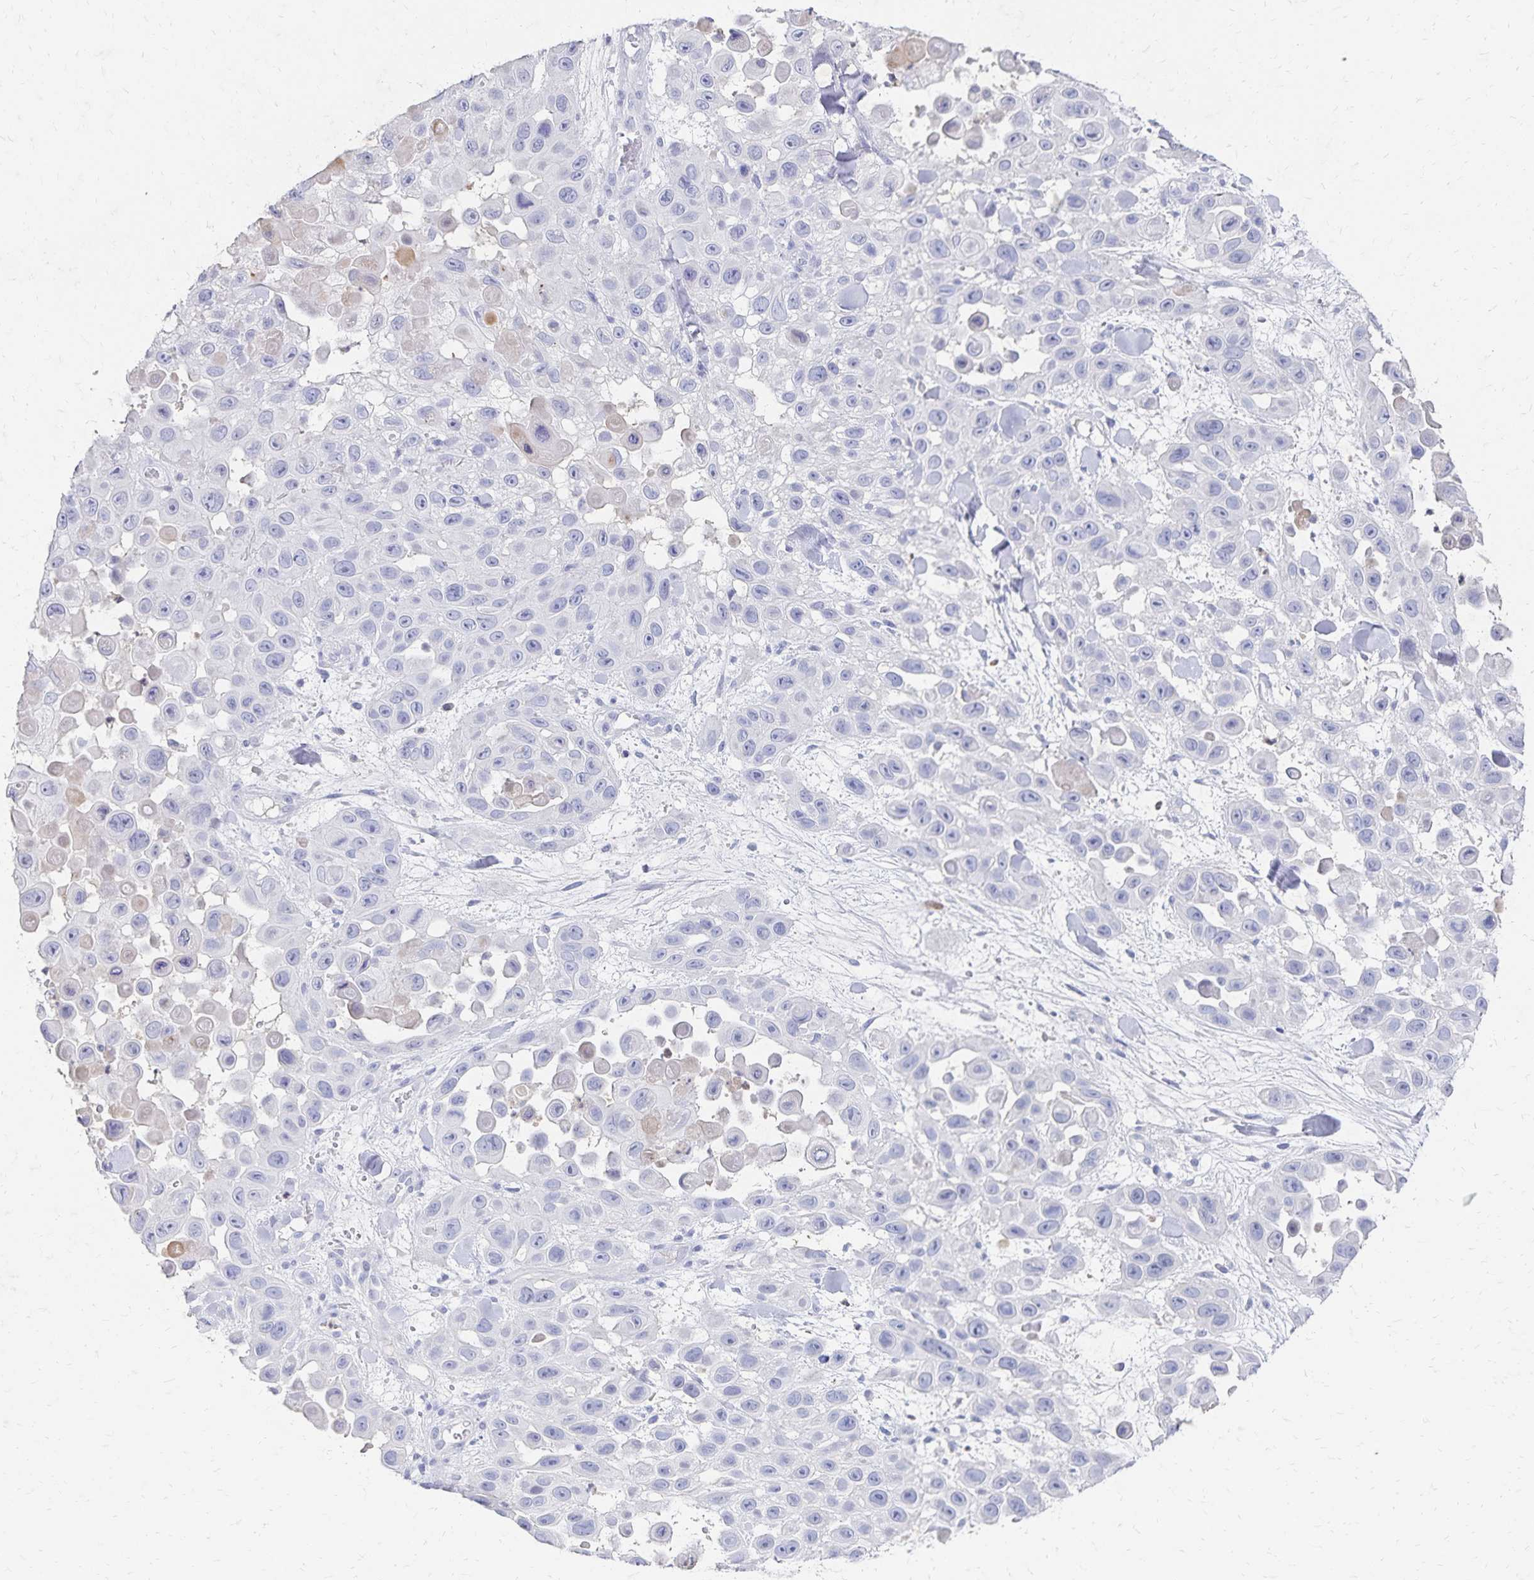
{"staining": {"intensity": "negative", "quantity": "none", "location": "none"}, "tissue": "skin cancer", "cell_type": "Tumor cells", "image_type": "cancer", "snomed": [{"axis": "morphology", "description": "Squamous cell carcinoma, NOS"}, {"axis": "topography", "description": "Skin"}], "caption": "Human squamous cell carcinoma (skin) stained for a protein using immunohistochemistry (IHC) demonstrates no positivity in tumor cells.", "gene": "PAX5", "patient": {"sex": "male", "age": 81}}